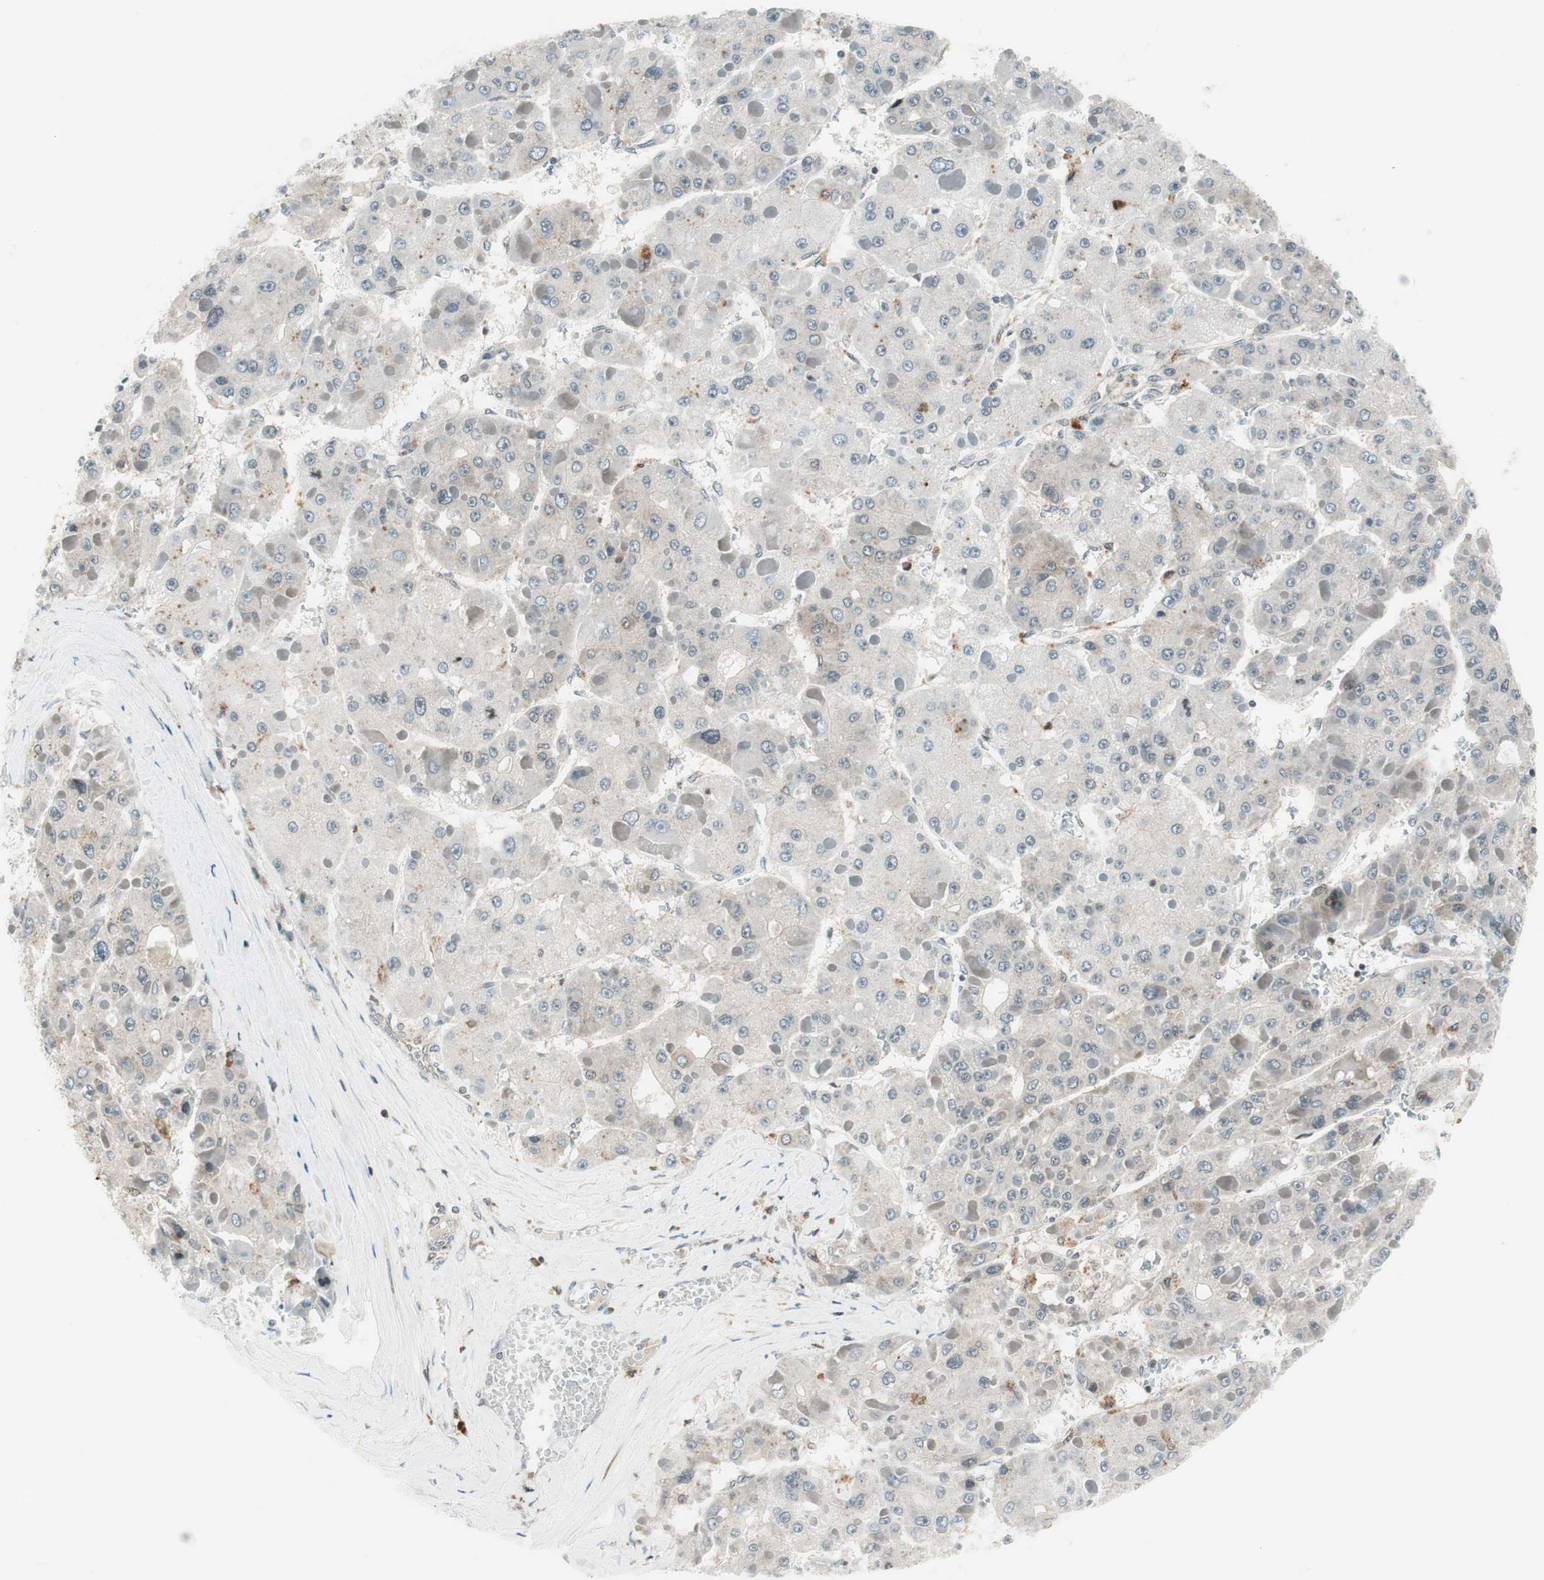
{"staining": {"intensity": "negative", "quantity": "none", "location": "none"}, "tissue": "liver cancer", "cell_type": "Tumor cells", "image_type": "cancer", "snomed": [{"axis": "morphology", "description": "Carcinoma, Hepatocellular, NOS"}, {"axis": "topography", "description": "Liver"}], "caption": "Image shows no significant protein positivity in tumor cells of liver cancer (hepatocellular carcinoma).", "gene": "TPT1", "patient": {"sex": "female", "age": 73}}